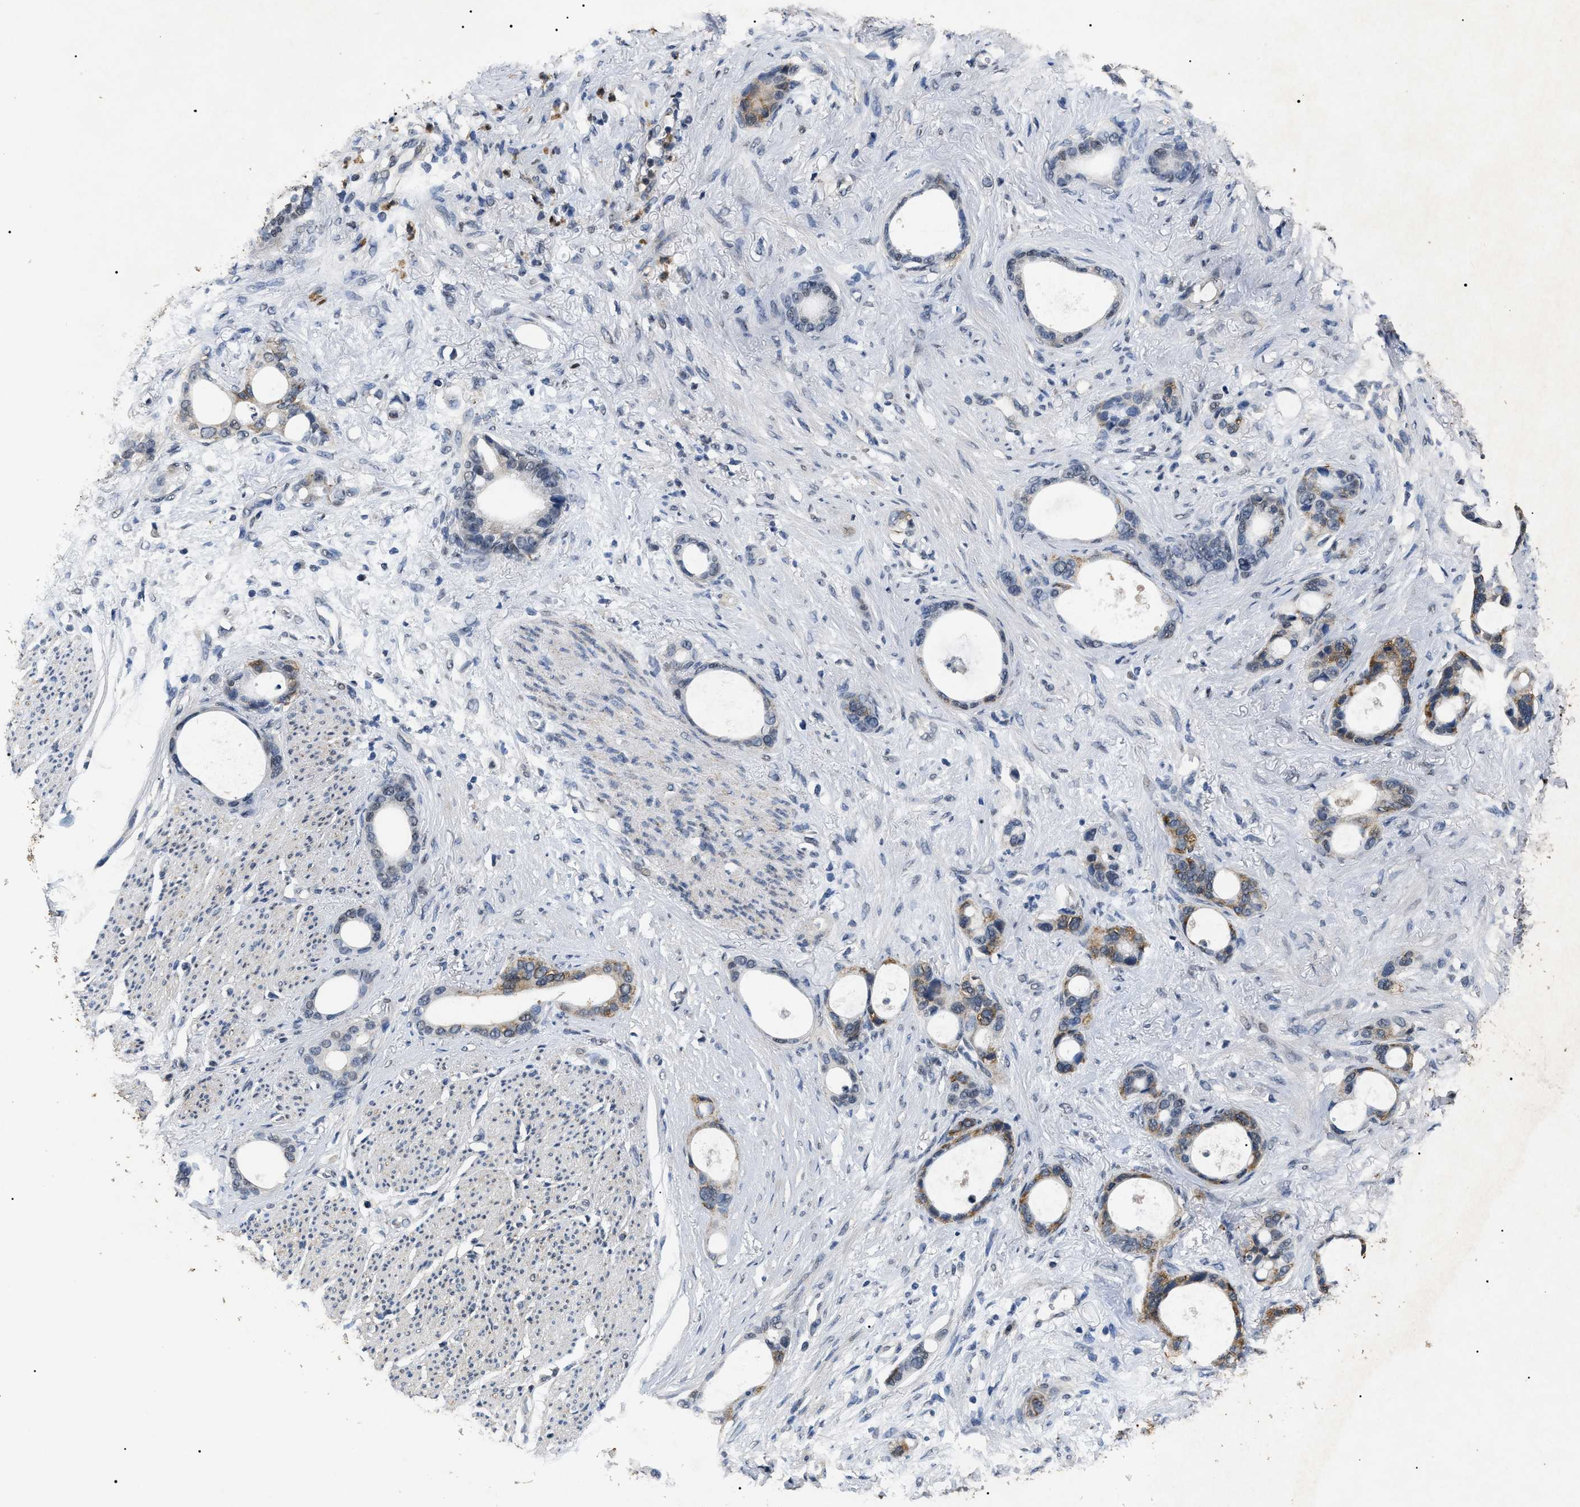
{"staining": {"intensity": "moderate", "quantity": "25%-75%", "location": "cytoplasmic/membranous"}, "tissue": "stomach cancer", "cell_type": "Tumor cells", "image_type": "cancer", "snomed": [{"axis": "morphology", "description": "Adenocarcinoma, NOS"}, {"axis": "topography", "description": "Stomach"}], "caption": "Protein expression analysis of adenocarcinoma (stomach) demonstrates moderate cytoplasmic/membranous positivity in about 25%-75% of tumor cells.", "gene": "ANP32E", "patient": {"sex": "female", "age": 75}}